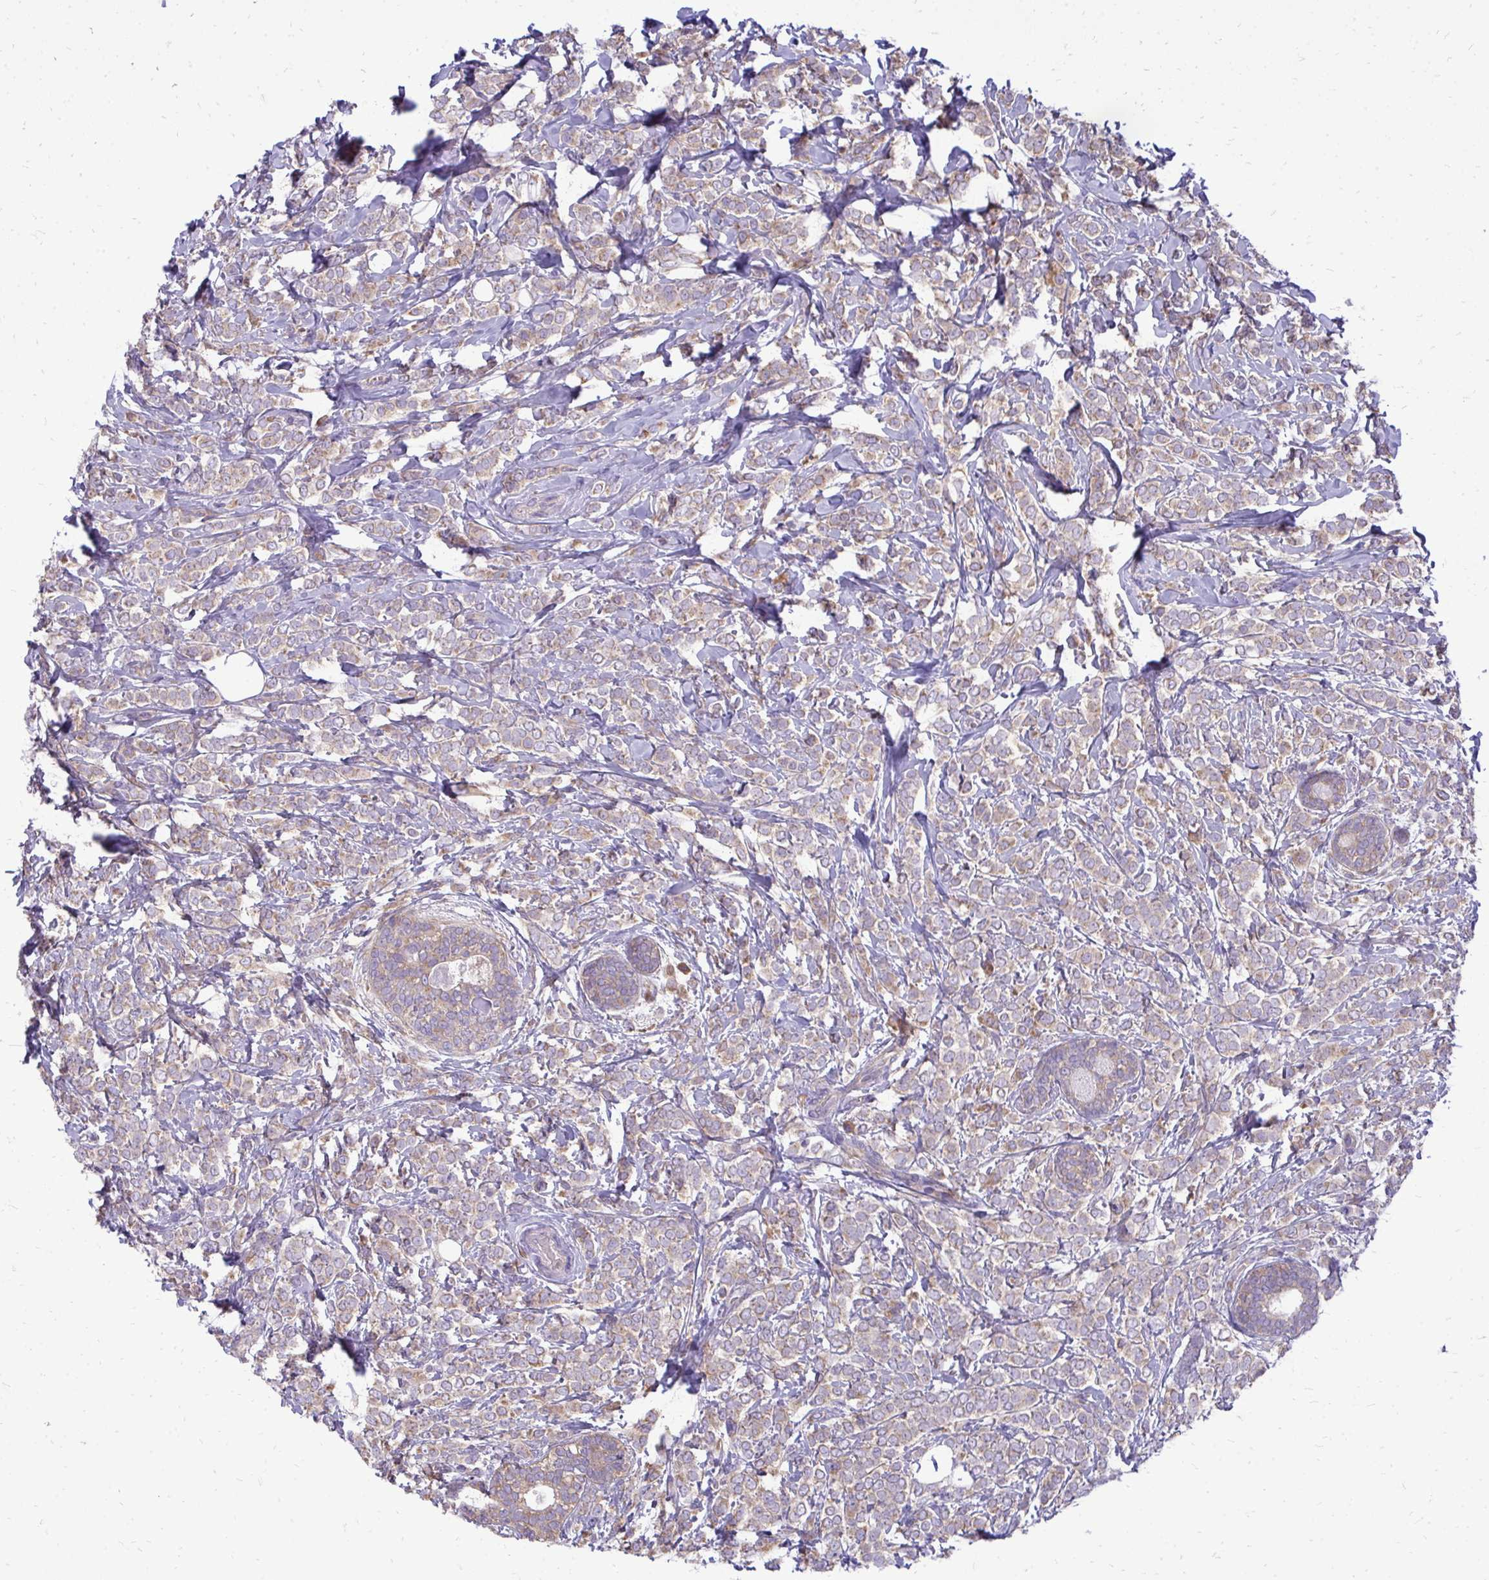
{"staining": {"intensity": "weak", "quantity": "25%-75%", "location": "cytoplasmic/membranous"}, "tissue": "breast cancer", "cell_type": "Tumor cells", "image_type": "cancer", "snomed": [{"axis": "morphology", "description": "Lobular carcinoma"}, {"axis": "topography", "description": "Breast"}], "caption": "Breast lobular carcinoma stained with a protein marker exhibits weak staining in tumor cells.", "gene": "RPLP2", "patient": {"sex": "female", "age": 49}}